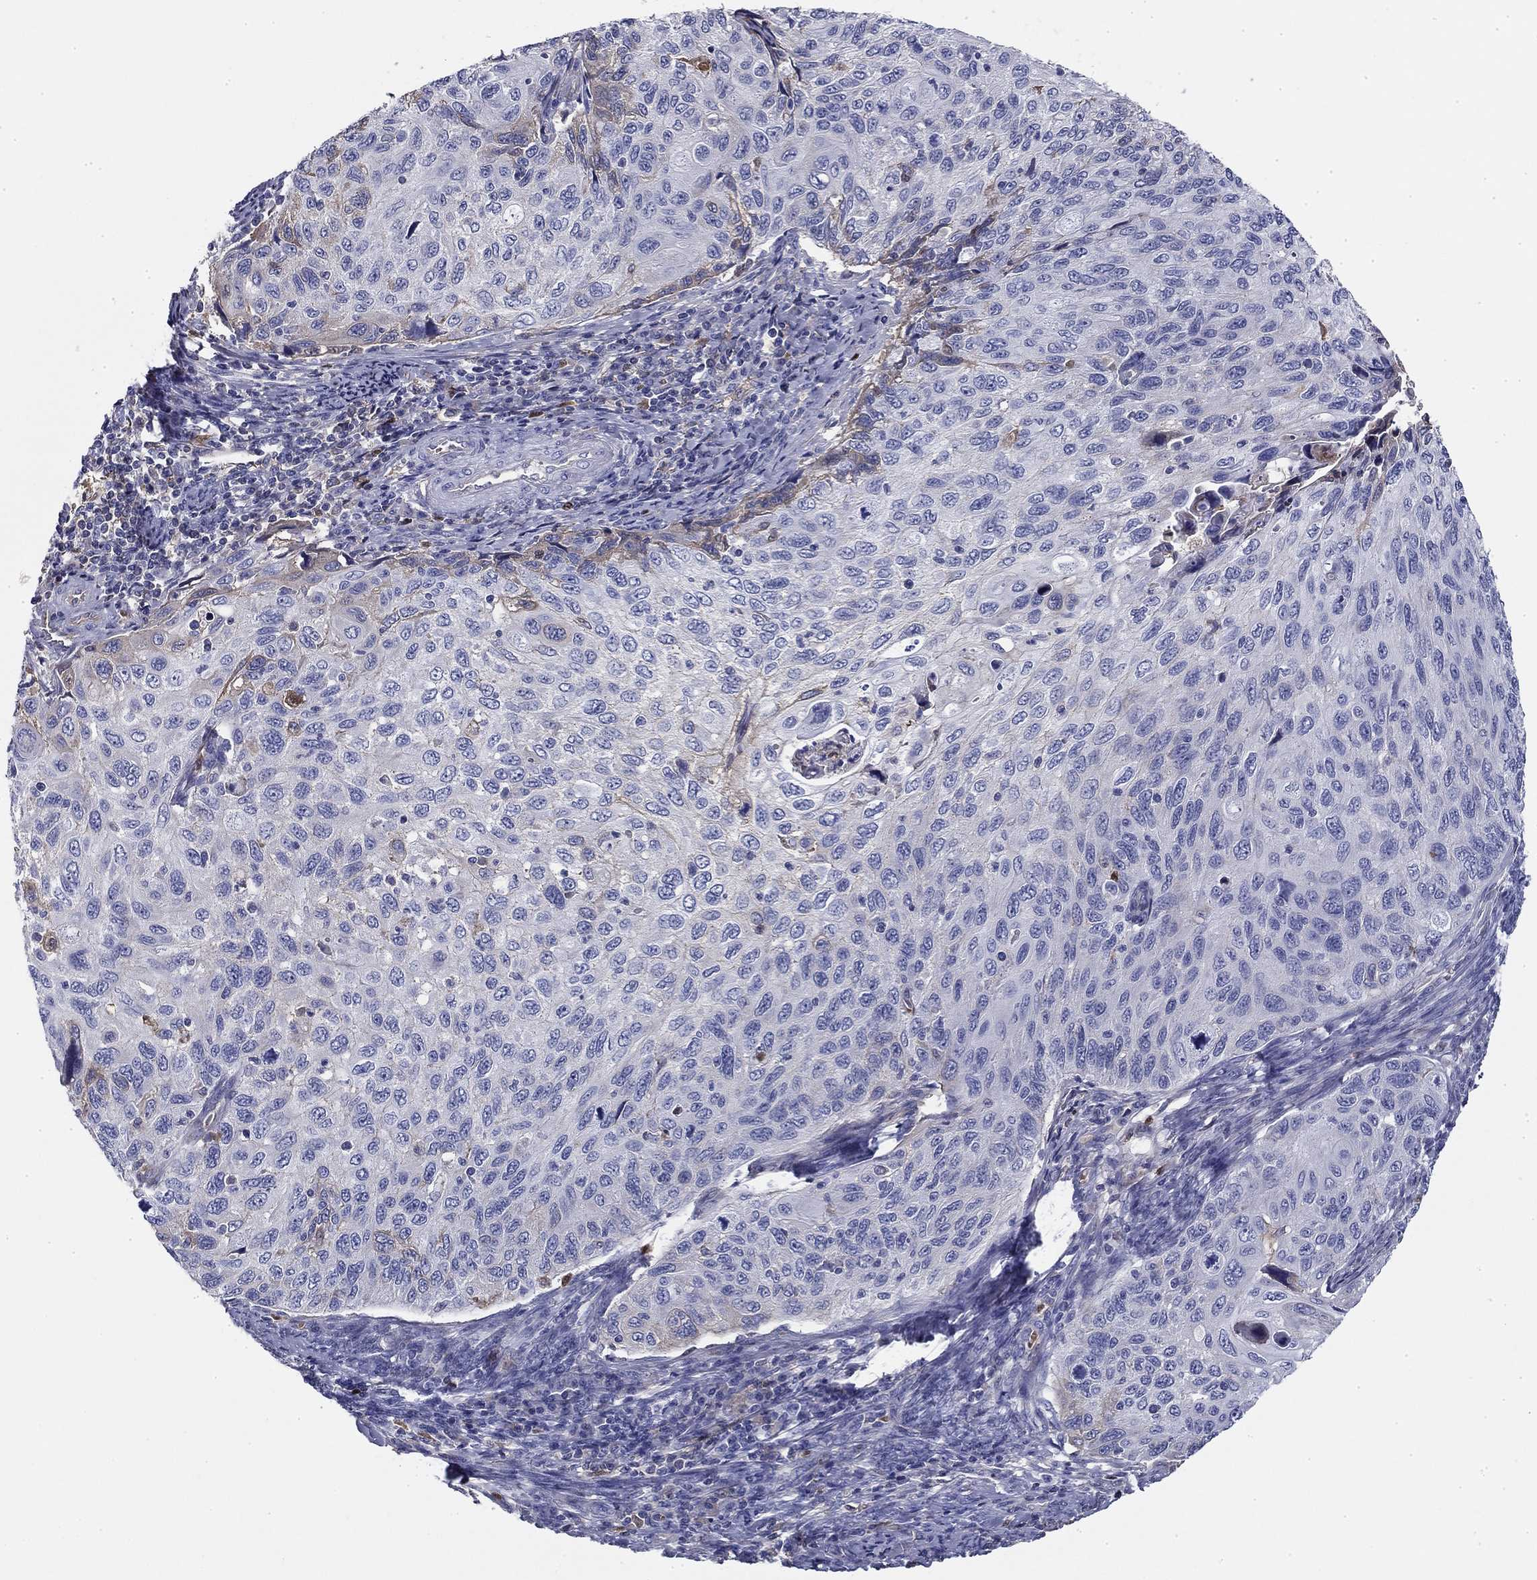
{"staining": {"intensity": "negative", "quantity": "none", "location": "none"}, "tissue": "cervical cancer", "cell_type": "Tumor cells", "image_type": "cancer", "snomed": [{"axis": "morphology", "description": "Squamous cell carcinoma, NOS"}, {"axis": "topography", "description": "Cervix"}], "caption": "Cervical cancer was stained to show a protein in brown. There is no significant staining in tumor cells. (DAB (3,3'-diaminobenzidine) immunohistochemistry (IHC) with hematoxylin counter stain).", "gene": "CPLX4", "patient": {"sex": "female", "age": 70}}